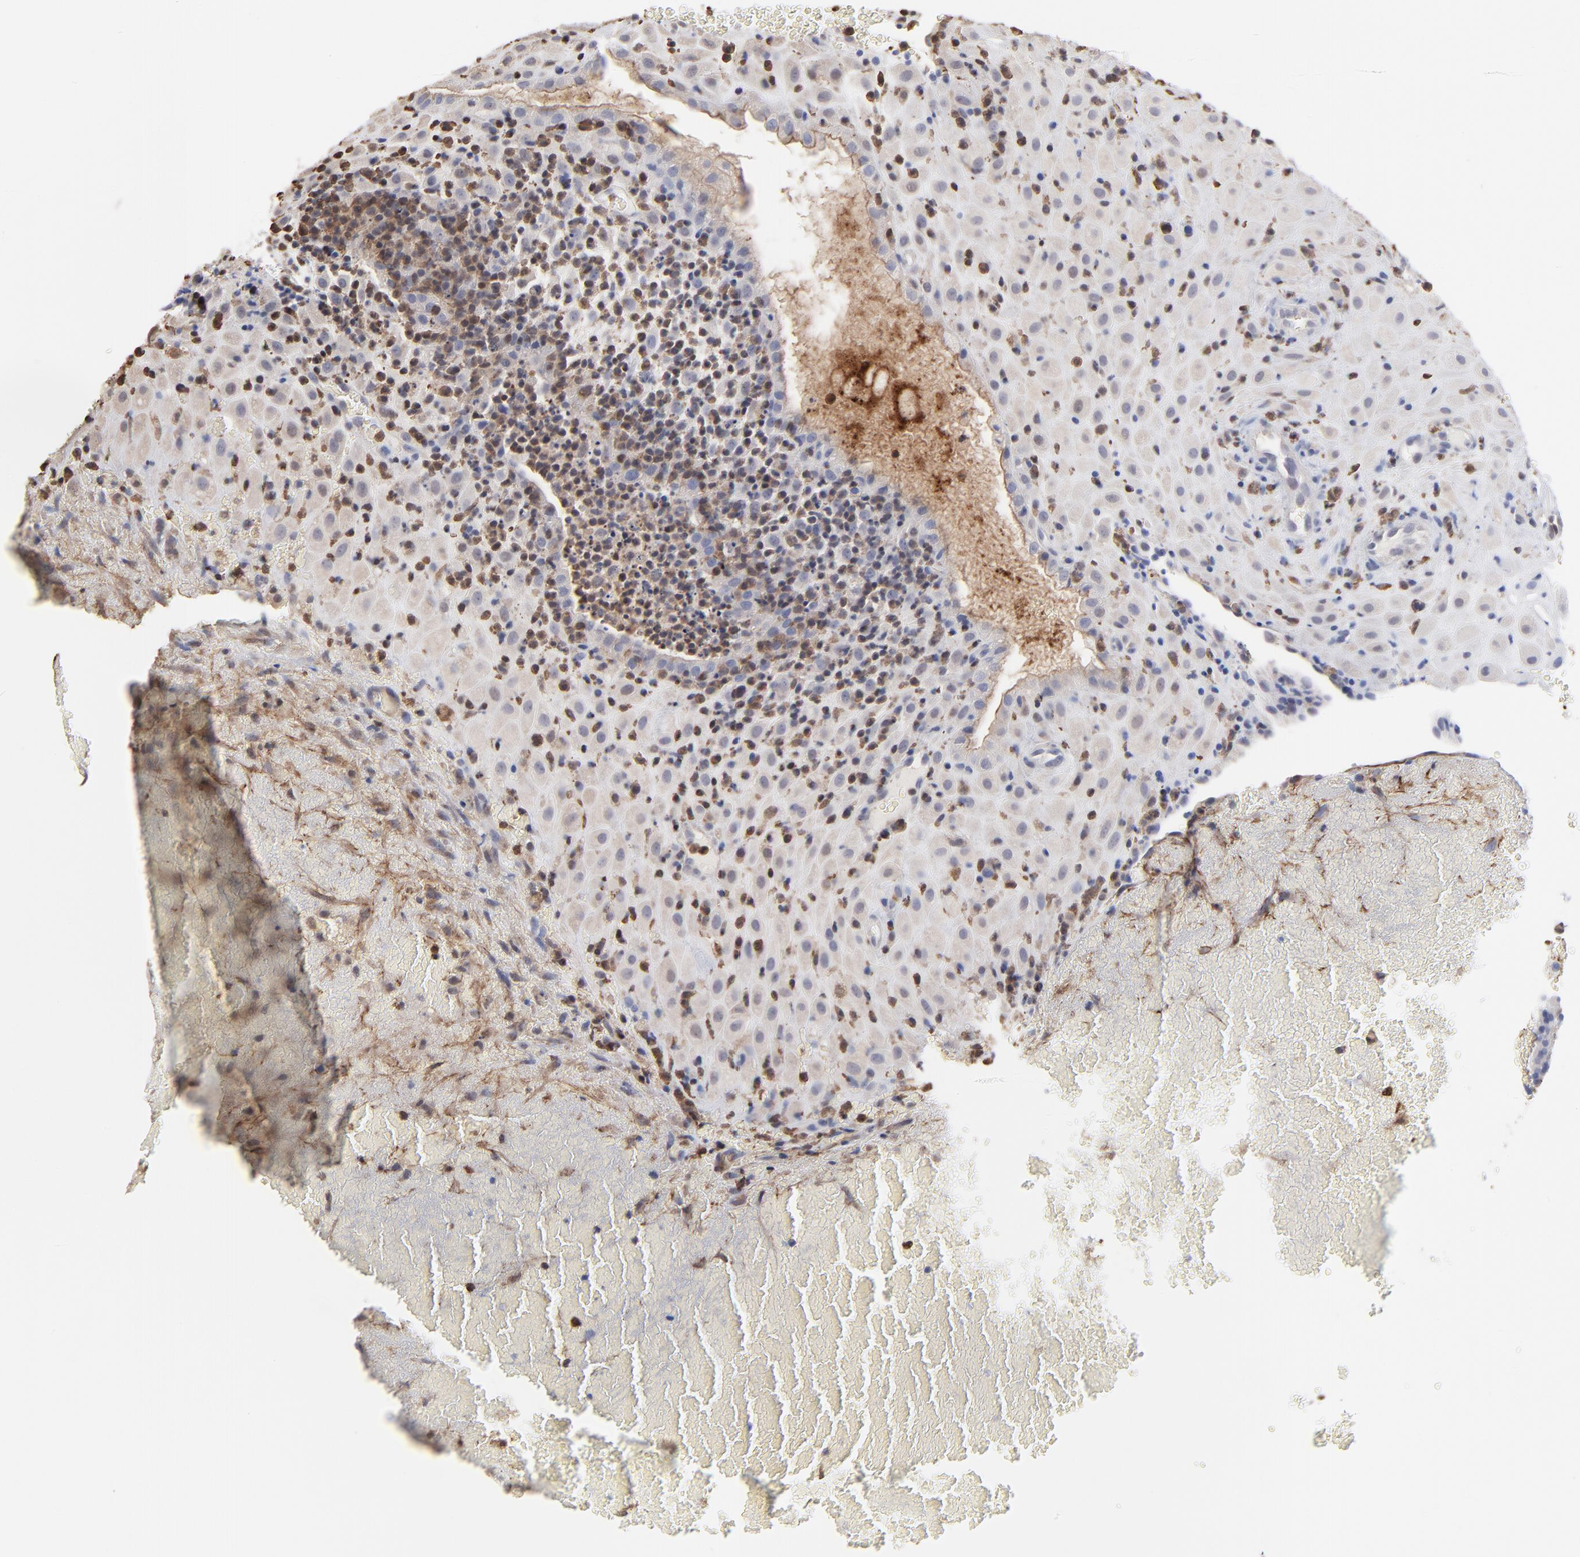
{"staining": {"intensity": "negative", "quantity": "none", "location": "none"}, "tissue": "placenta", "cell_type": "Decidual cells", "image_type": "normal", "snomed": [{"axis": "morphology", "description": "Normal tissue, NOS"}, {"axis": "topography", "description": "Placenta"}], "caption": "IHC photomicrograph of benign placenta: placenta stained with DAB displays no significant protein staining in decidual cells.", "gene": "TBXT", "patient": {"sex": "female", "age": 19}}